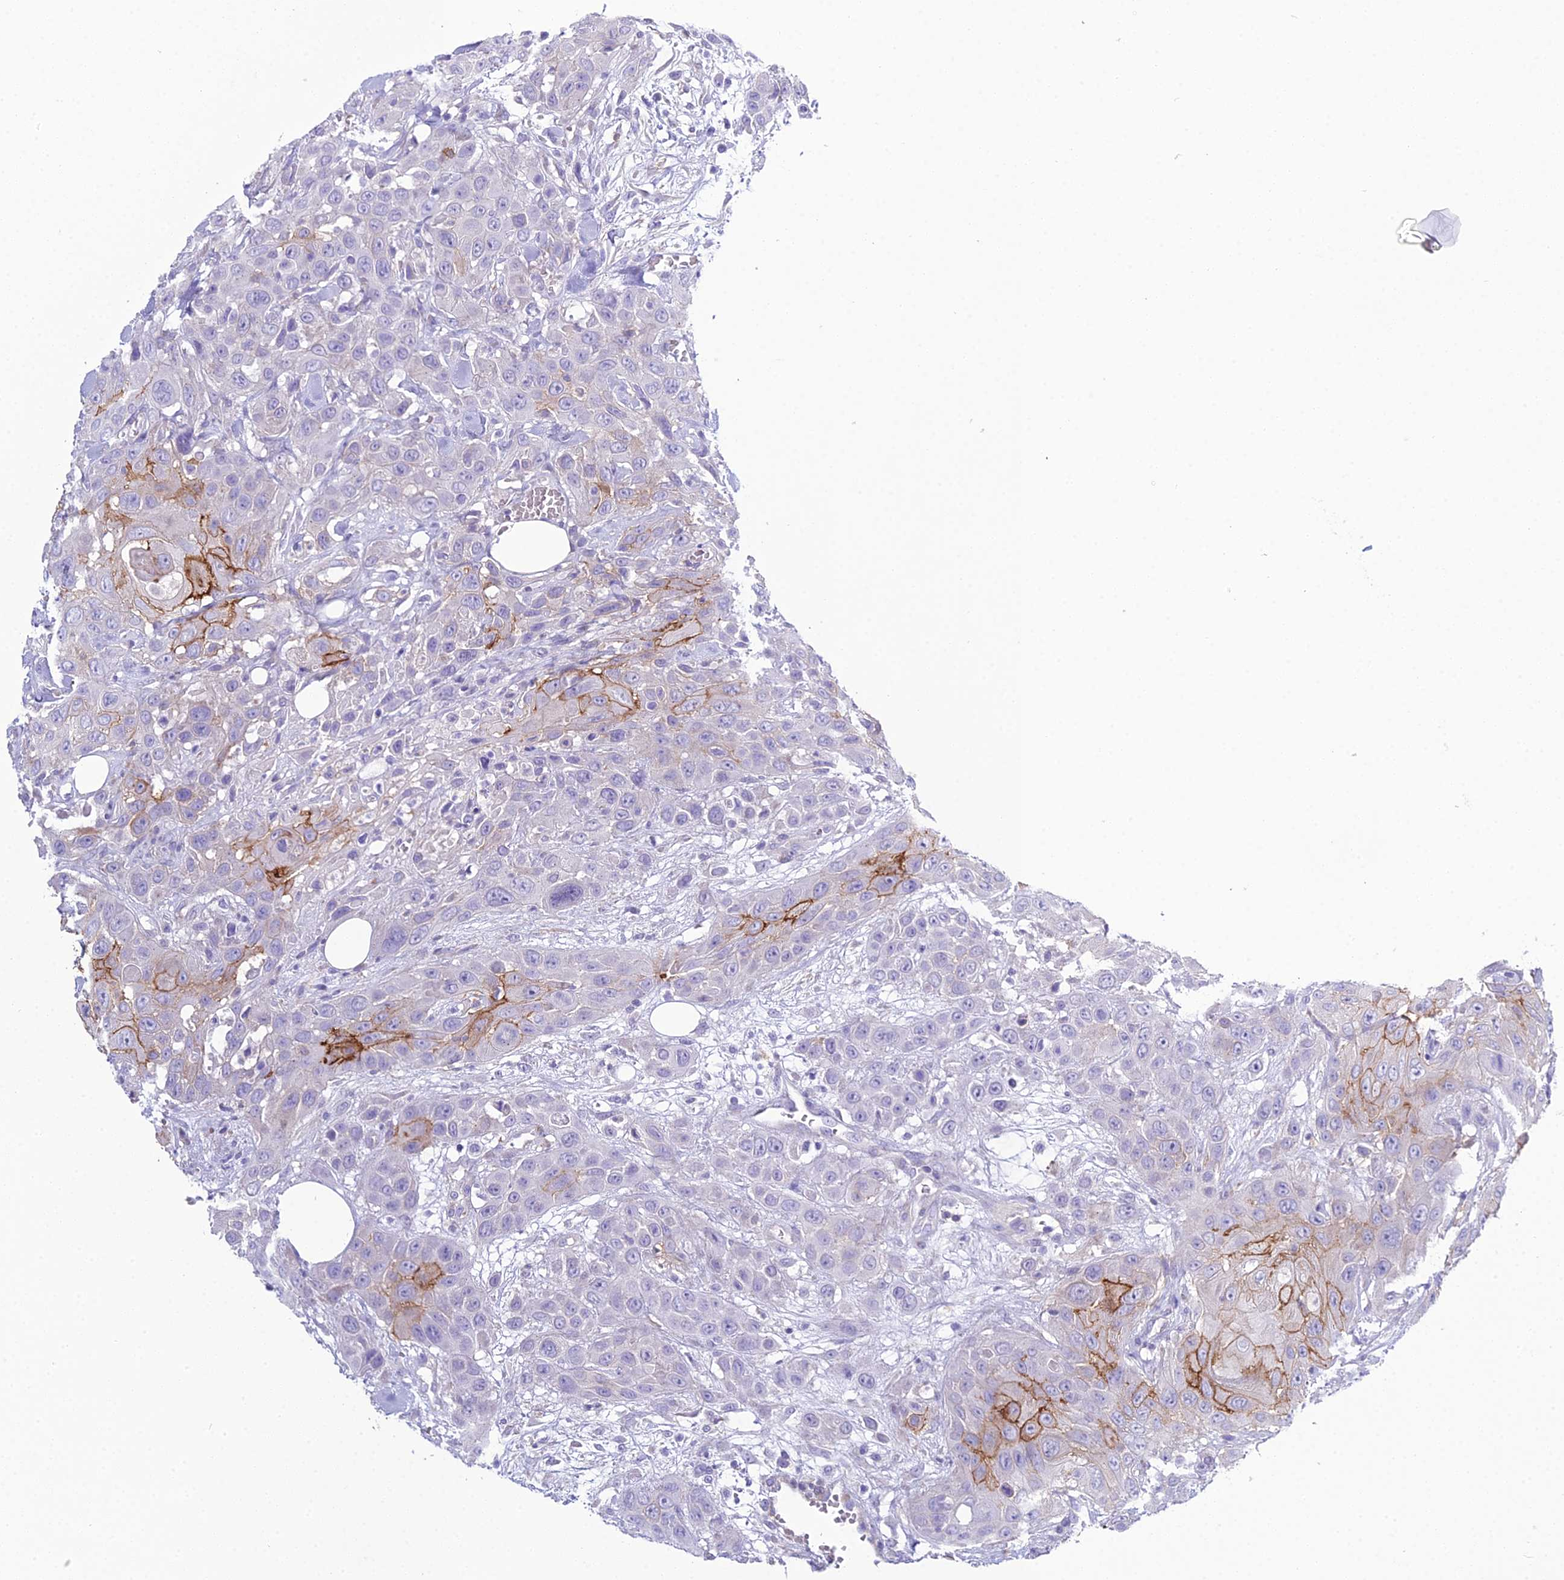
{"staining": {"intensity": "strong", "quantity": "<25%", "location": "cytoplasmic/membranous"}, "tissue": "head and neck cancer", "cell_type": "Tumor cells", "image_type": "cancer", "snomed": [{"axis": "morphology", "description": "Squamous cell carcinoma, NOS"}, {"axis": "topography", "description": "Head-Neck"}], "caption": "Immunohistochemistry histopathology image of neoplastic tissue: human squamous cell carcinoma (head and neck) stained using immunohistochemistry shows medium levels of strong protein expression localized specifically in the cytoplasmic/membranous of tumor cells, appearing as a cytoplasmic/membranous brown color.", "gene": "OR1Q1", "patient": {"sex": "male", "age": 81}}